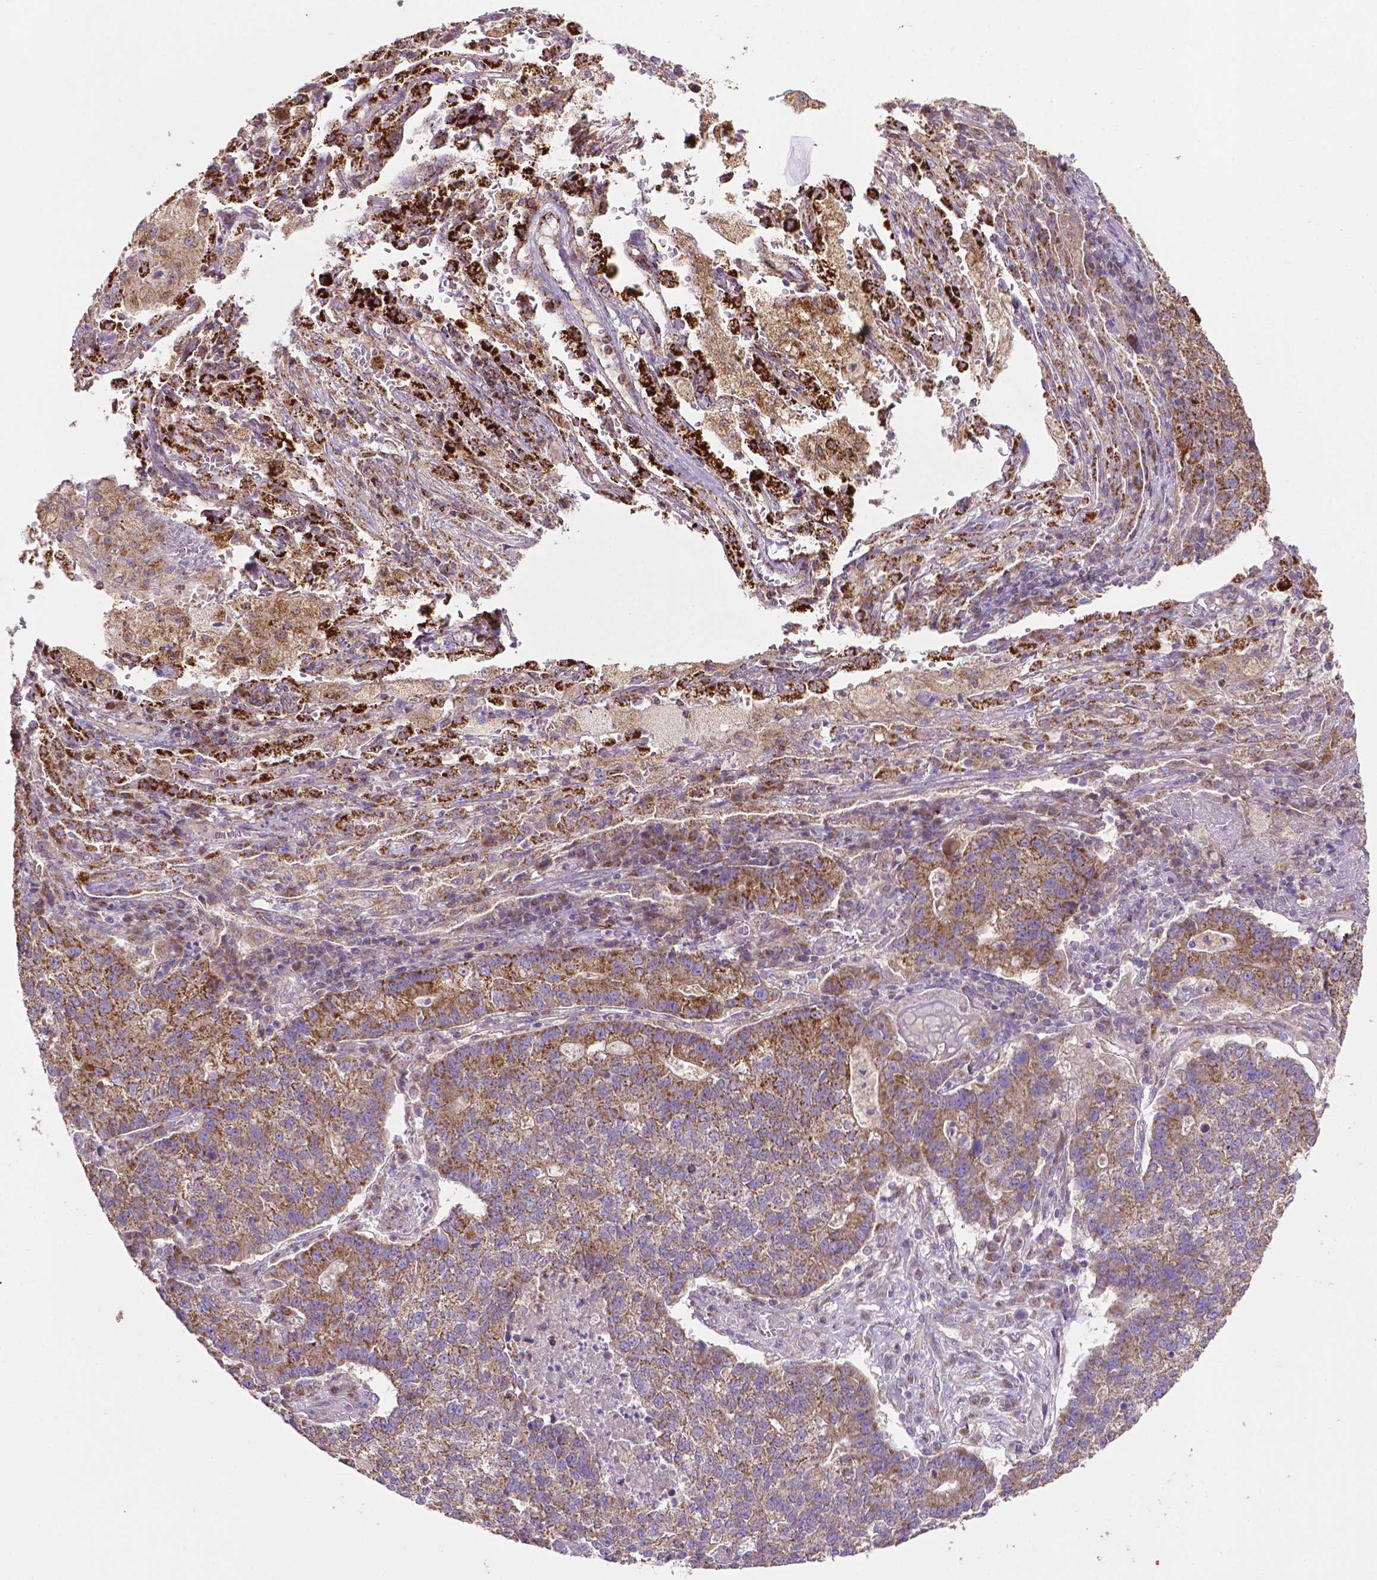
{"staining": {"intensity": "moderate", "quantity": ">75%", "location": "cytoplasmic/membranous"}, "tissue": "lung cancer", "cell_type": "Tumor cells", "image_type": "cancer", "snomed": [{"axis": "morphology", "description": "Adenocarcinoma, NOS"}, {"axis": "topography", "description": "Lung"}], "caption": "DAB (3,3'-diaminobenzidine) immunohistochemical staining of human lung adenocarcinoma reveals moderate cytoplasmic/membranous protein expression in about >75% of tumor cells.", "gene": "ILVBL", "patient": {"sex": "male", "age": 57}}